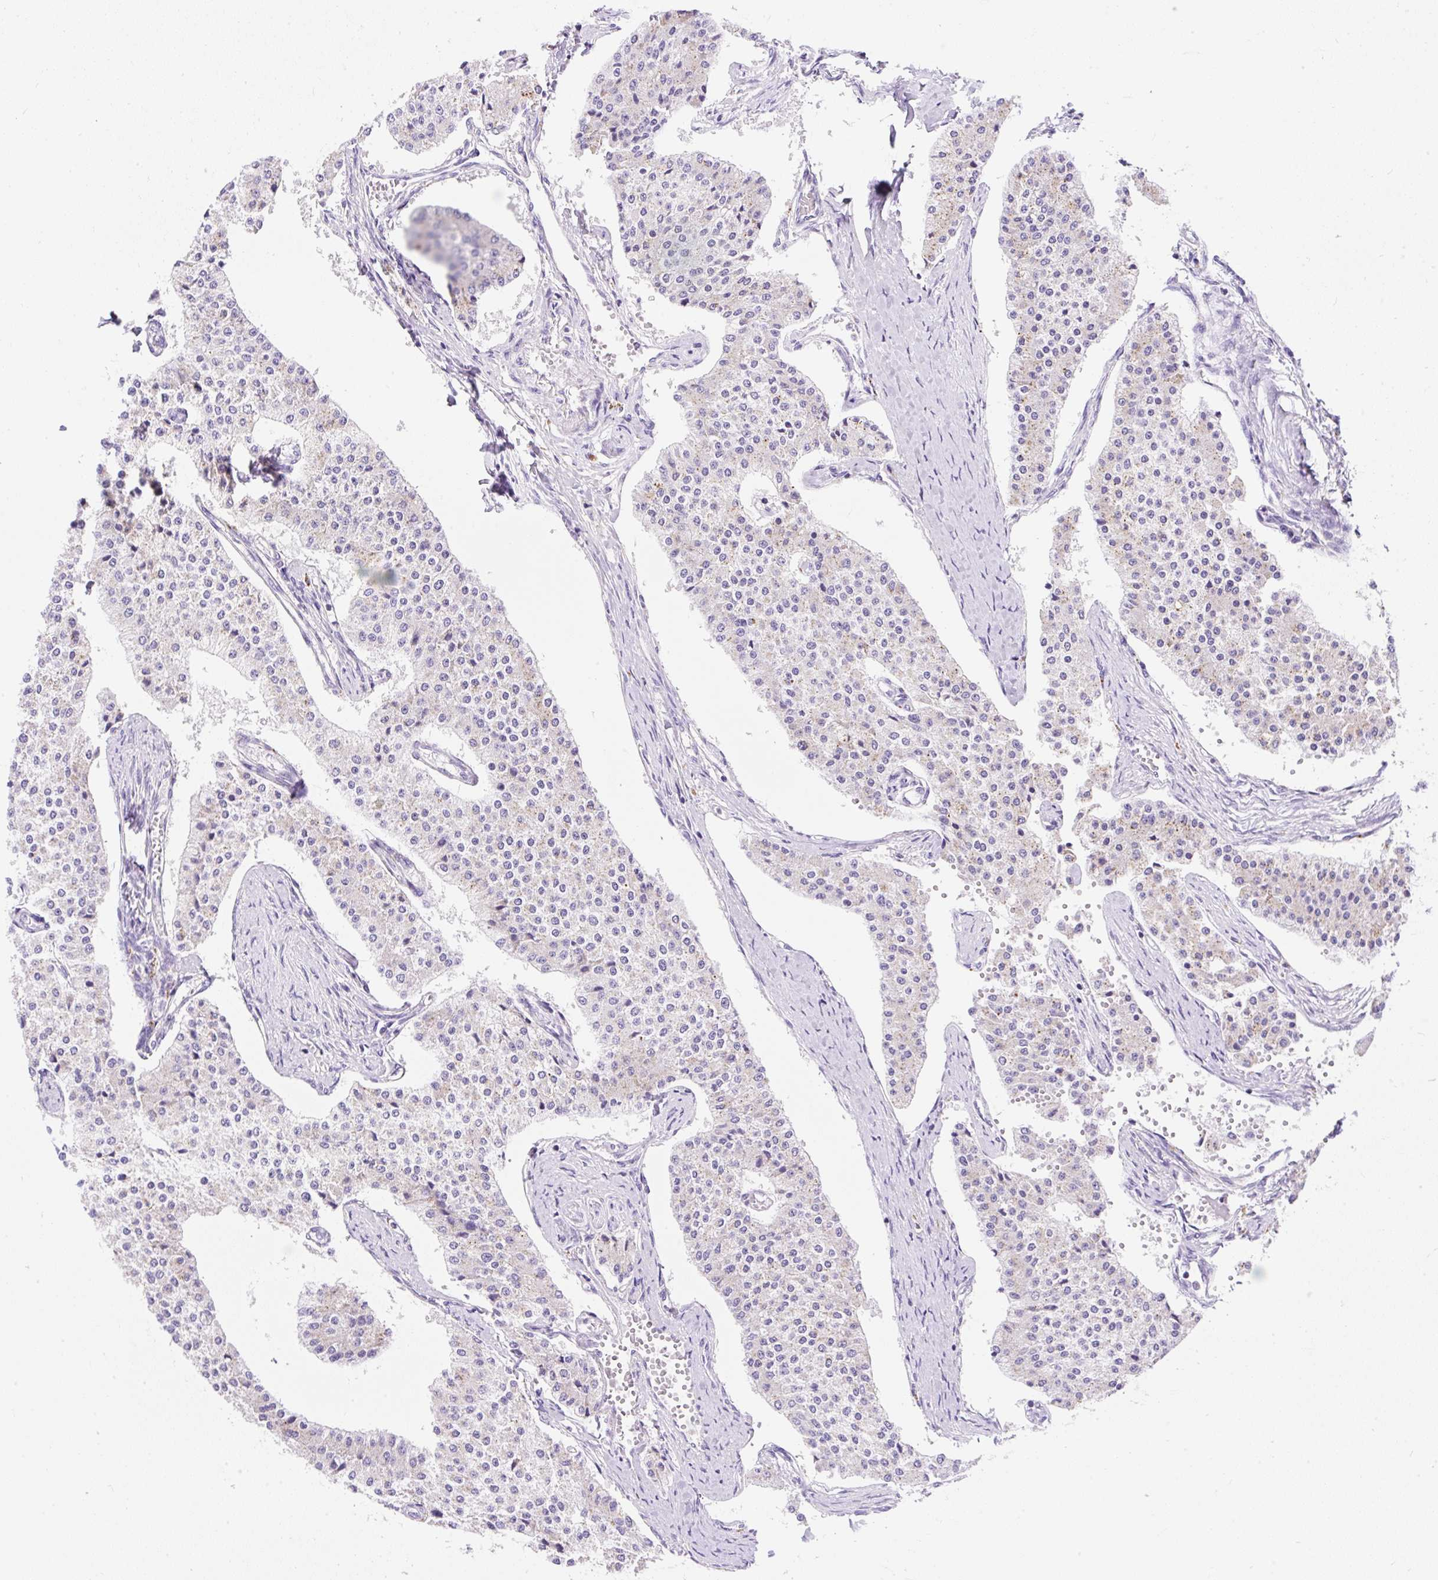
{"staining": {"intensity": "negative", "quantity": "none", "location": "none"}, "tissue": "carcinoid", "cell_type": "Tumor cells", "image_type": "cancer", "snomed": [{"axis": "morphology", "description": "Carcinoid, malignant, NOS"}, {"axis": "topography", "description": "Colon"}], "caption": "The immunohistochemistry (IHC) image has no significant positivity in tumor cells of carcinoid (malignant) tissue.", "gene": "HEXB", "patient": {"sex": "female", "age": 52}}